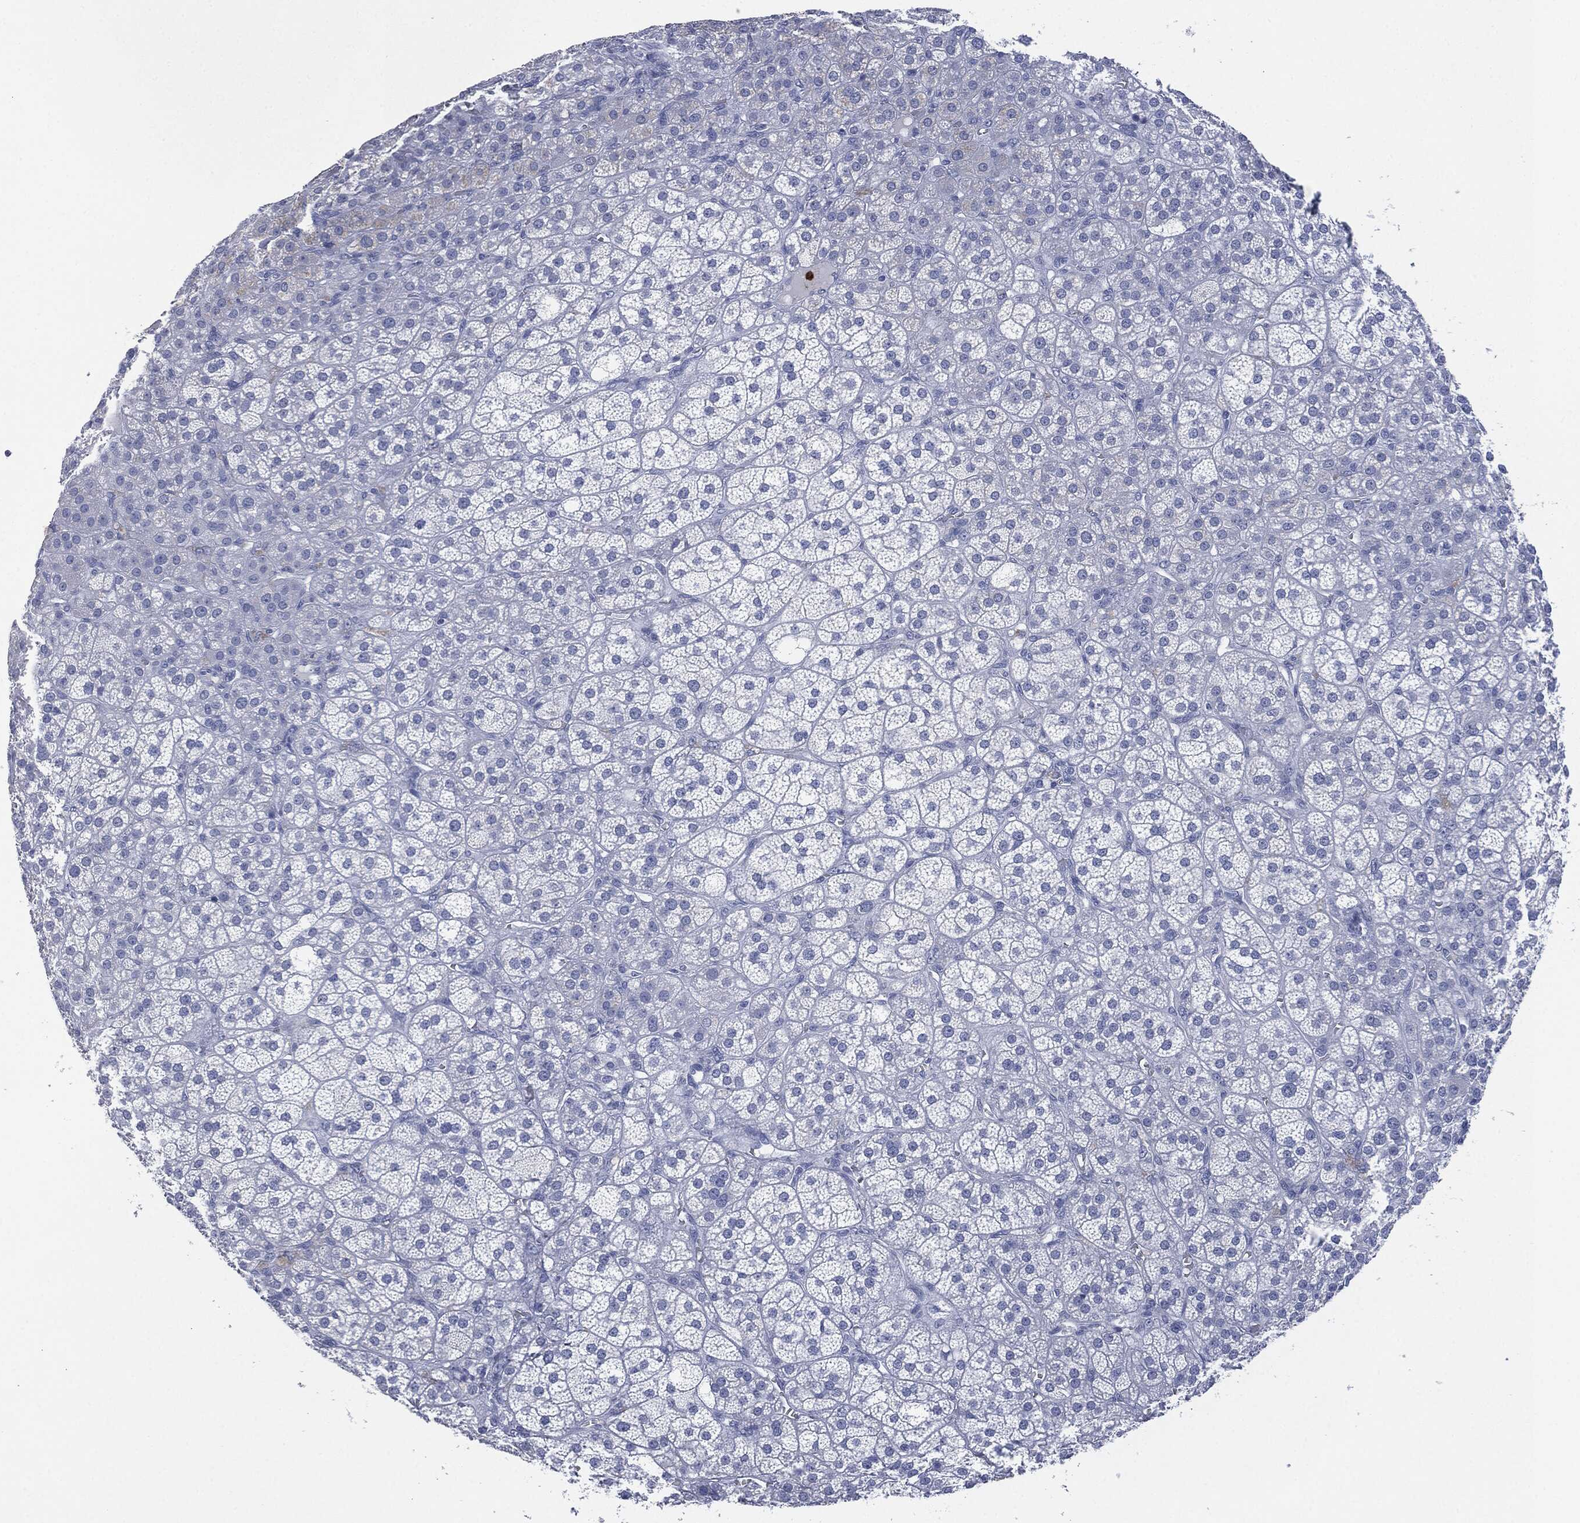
{"staining": {"intensity": "negative", "quantity": "none", "location": "none"}, "tissue": "adrenal gland", "cell_type": "Glandular cells", "image_type": "normal", "snomed": [{"axis": "morphology", "description": "Normal tissue, NOS"}, {"axis": "topography", "description": "Adrenal gland"}], "caption": "This is a histopathology image of immunohistochemistry staining of unremarkable adrenal gland, which shows no staining in glandular cells. Nuclei are stained in blue.", "gene": "CEACAM8", "patient": {"sex": "female", "age": 60}}